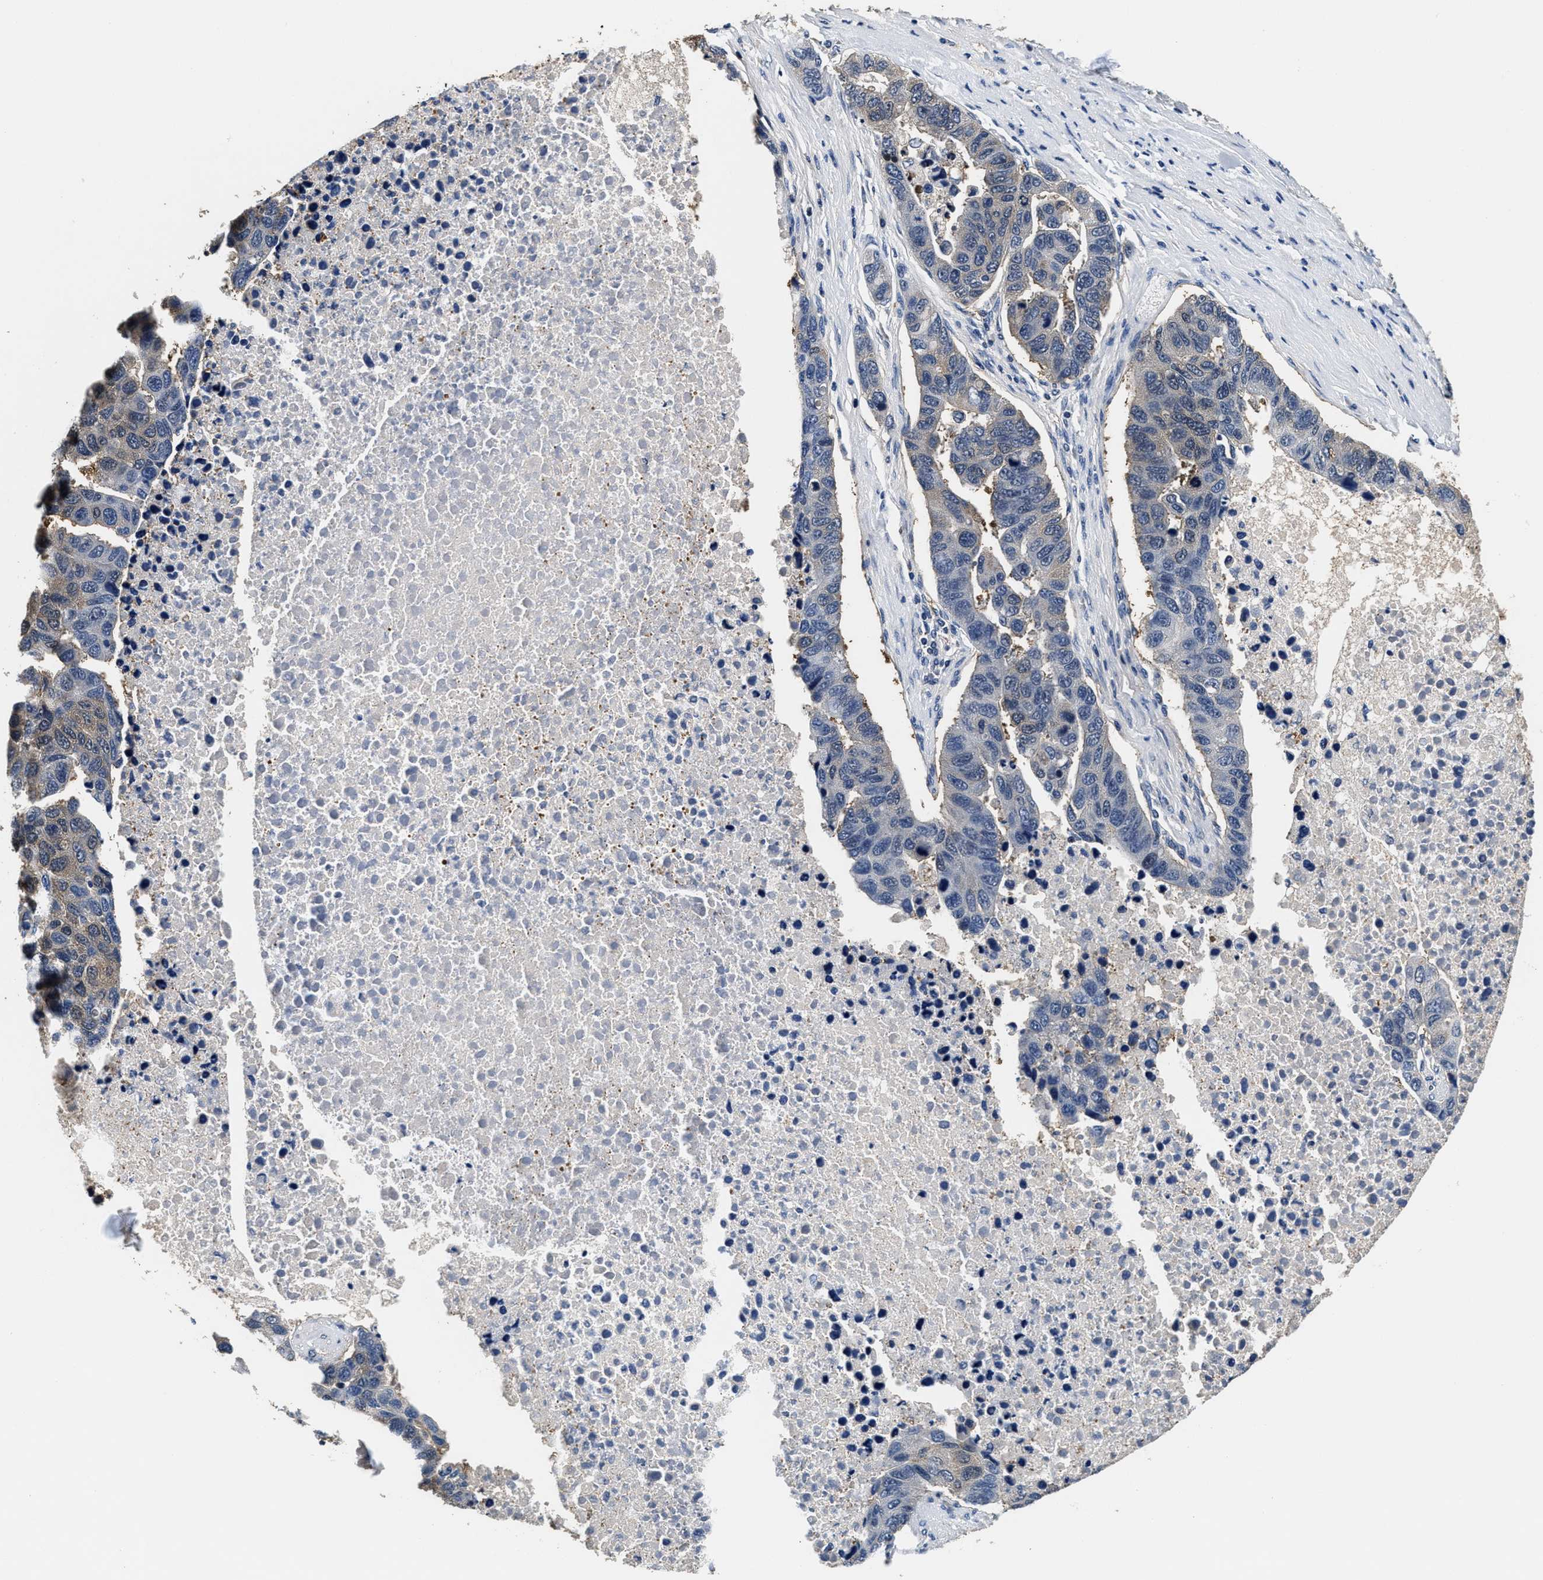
{"staining": {"intensity": "weak", "quantity": "25%-75%", "location": "cytoplasmic/membranous"}, "tissue": "pancreatic cancer", "cell_type": "Tumor cells", "image_type": "cancer", "snomed": [{"axis": "morphology", "description": "Adenocarcinoma, NOS"}, {"axis": "topography", "description": "Pancreas"}], "caption": "Adenocarcinoma (pancreatic) was stained to show a protein in brown. There is low levels of weak cytoplasmic/membranous staining in about 25%-75% of tumor cells.", "gene": "PHPT1", "patient": {"sex": "female", "age": 61}}